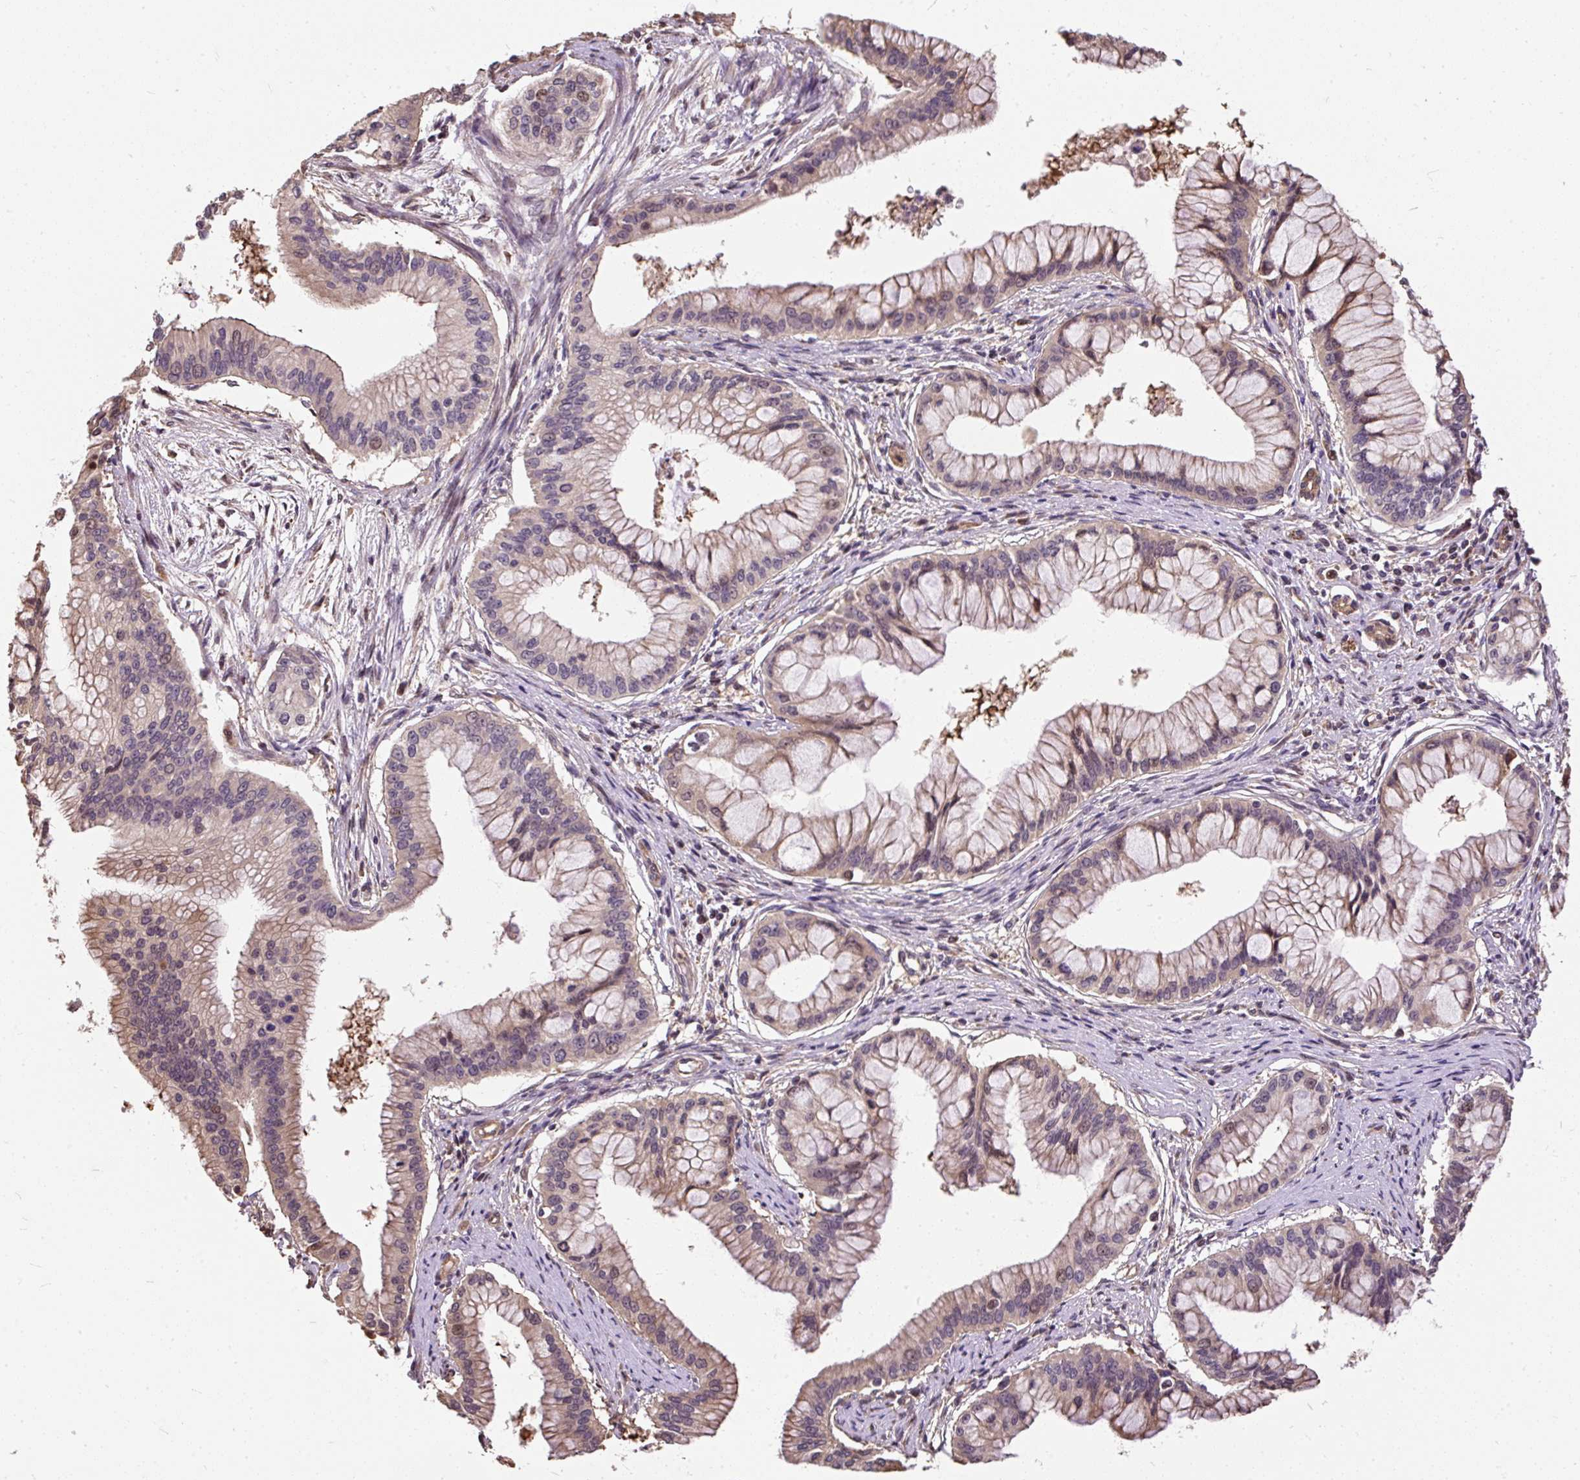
{"staining": {"intensity": "weak", "quantity": "25%-75%", "location": "cytoplasmic/membranous"}, "tissue": "pancreatic cancer", "cell_type": "Tumor cells", "image_type": "cancer", "snomed": [{"axis": "morphology", "description": "Adenocarcinoma, NOS"}, {"axis": "topography", "description": "Pancreas"}], "caption": "This micrograph shows pancreatic cancer stained with IHC to label a protein in brown. The cytoplasmic/membranous of tumor cells show weak positivity for the protein. Nuclei are counter-stained blue.", "gene": "PUS7L", "patient": {"sex": "male", "age": 46}}